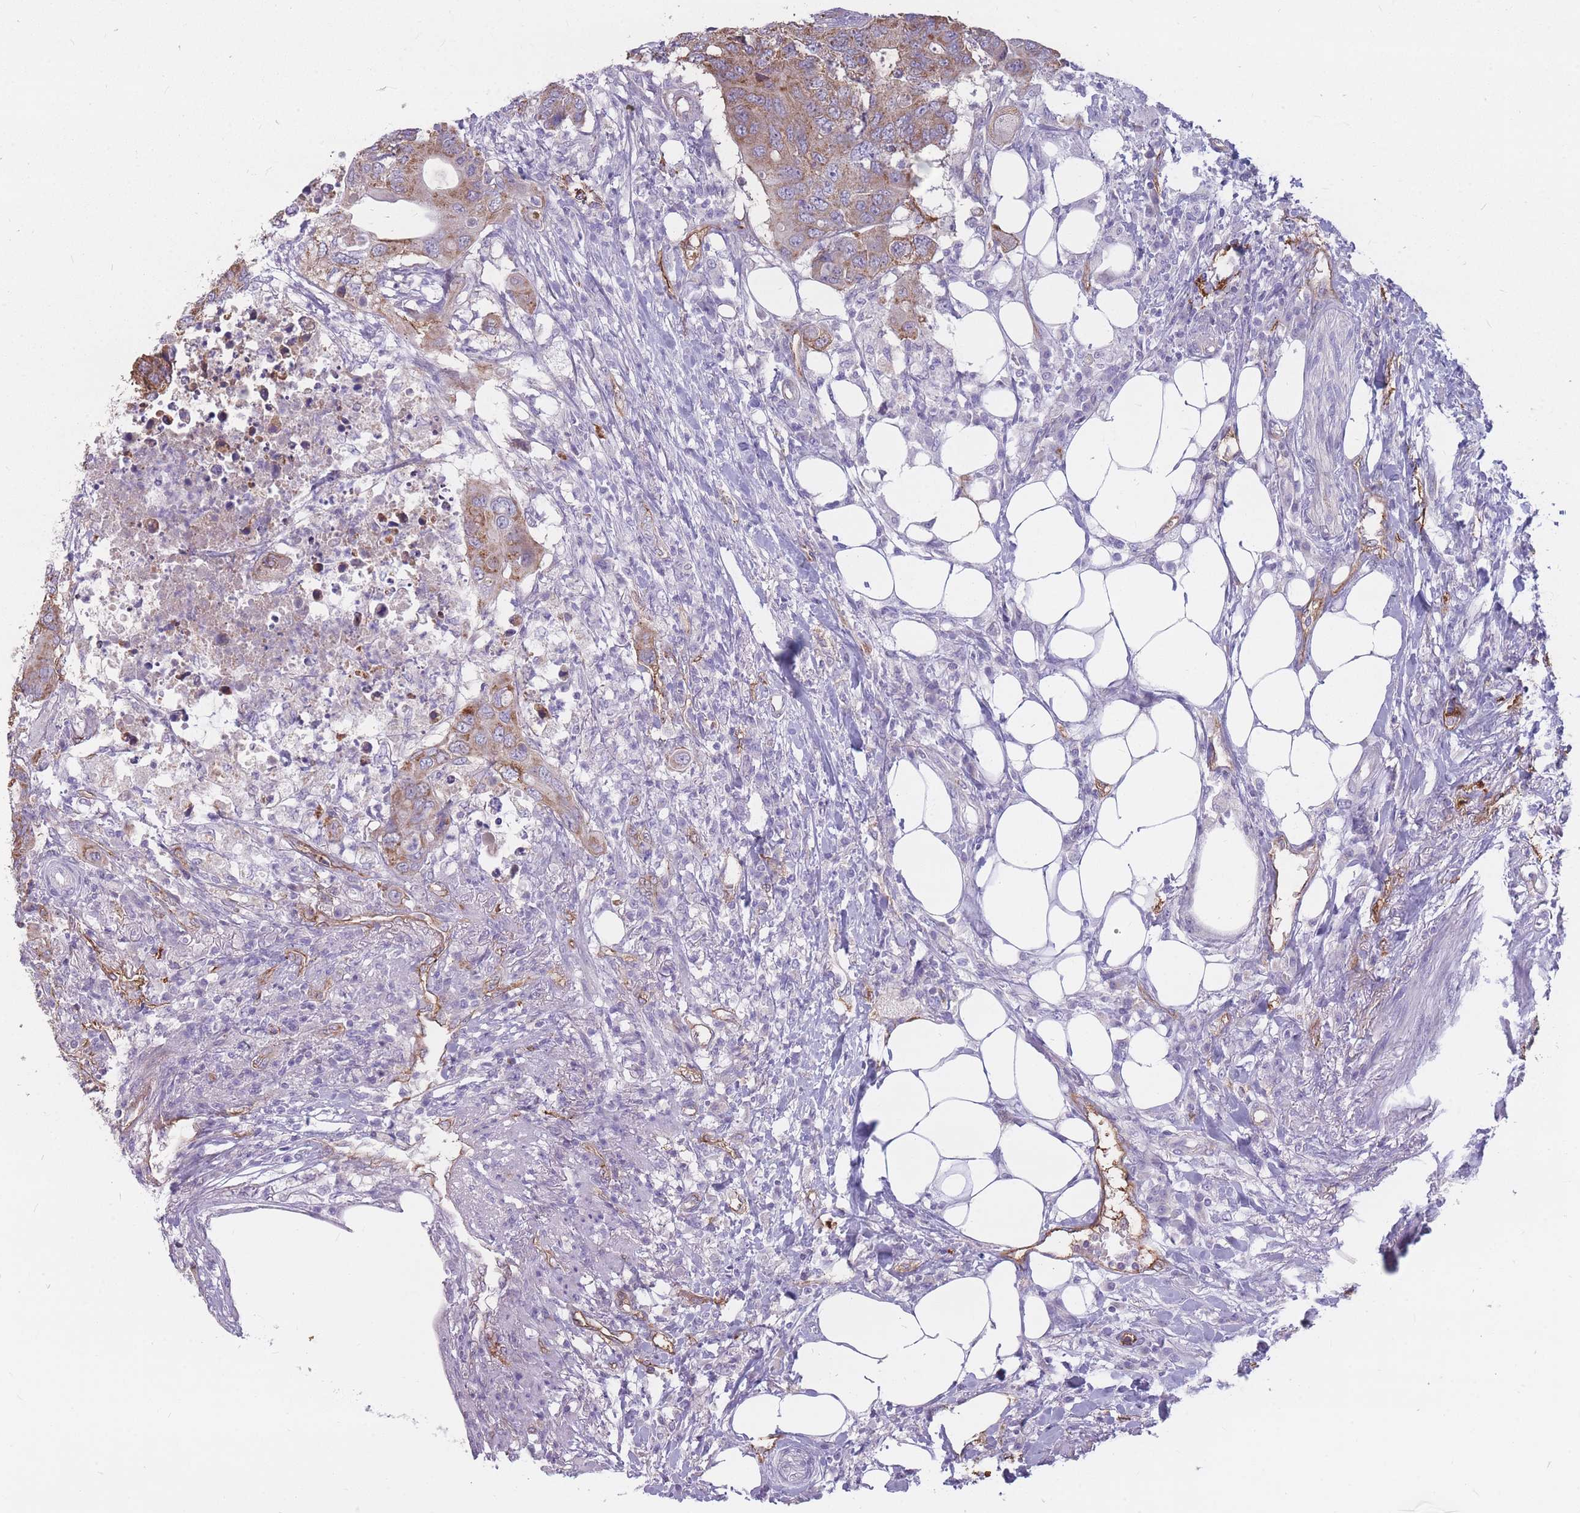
{"staining": {"intensity": "moderate", "quantity": ">75%", "location": "cytoplasmic/membranous"}, "tissue": "colorectal cancer", "cell_type": "Tumor cells", "image_type": "cancer", "snomed": [{"axis": "morphology", "description": "Adenocarcinoma, NOS"}, {"axis": "topography", "description": "Colon"}], "caption": "Colorectal cancer tissue displays moderate cytoplasmic/membranous staining in approximately >75% of tumor cells Immunohistochemistry (ihc) stains the protein in brown and the nuclei are stained blue.", "gene": "GNA11", "patient": {"sex": "male", "age": 71}}